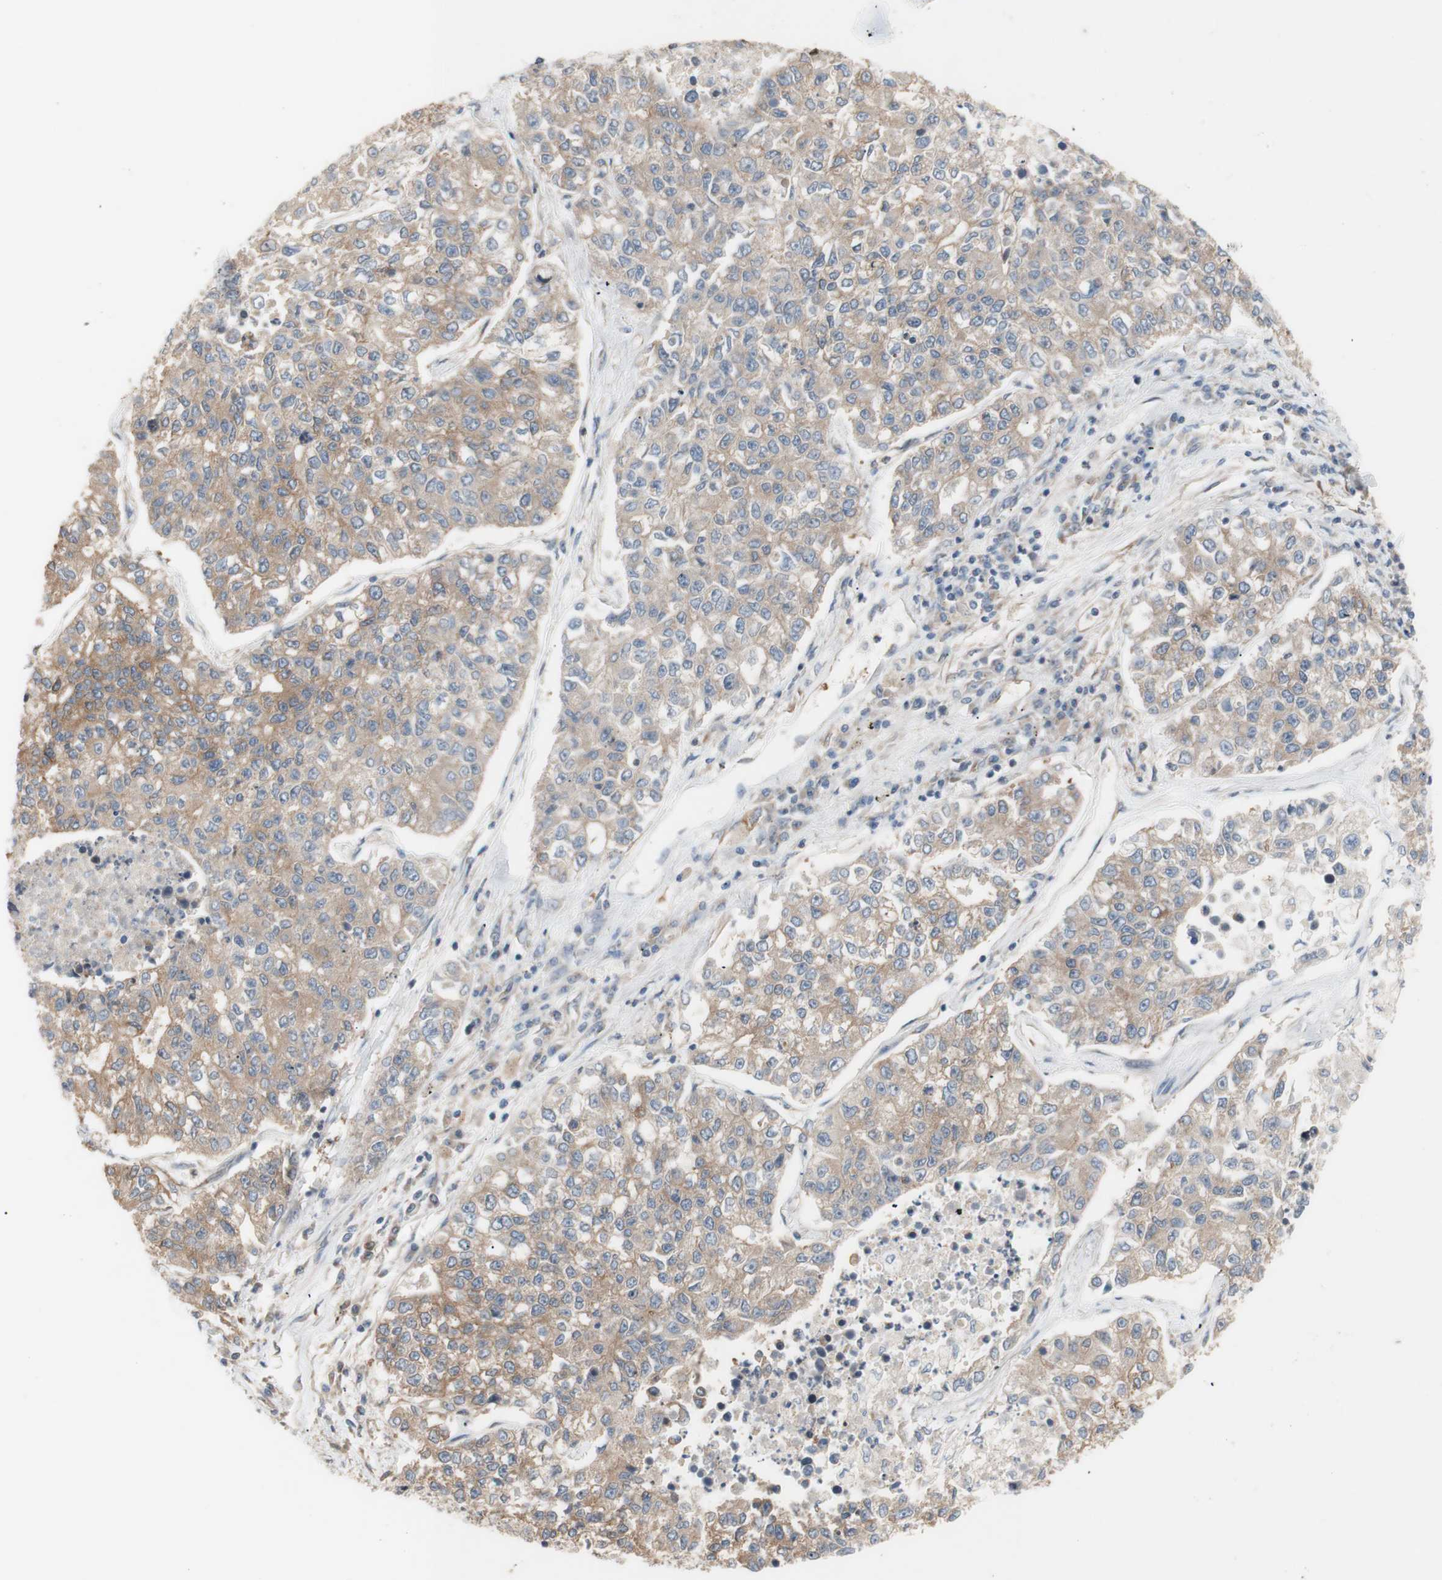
{"staining": {"intensity": "moderate", "quantity": ">75%", "location": "cytoplasmic/membranous"}, "tissue": "lung cancer", "cell_type": "Tumor cells", "image_type": "cancer", "snomed": [{"axis": "morphology", "description": "Adenocarcinoma, NOS"}, {"axis": "topography", "description": "Lung"}], "caption": "This histopathology image shows lung cancer stained with IHC to label a protein in brown. The cytoplasmic/membranous of tumor cells show moderate positivity for the protein. Nuclei are counter-stained blue.", "gene": "DYNLRB1", "patient": {"sex": "male", "age": 49}}